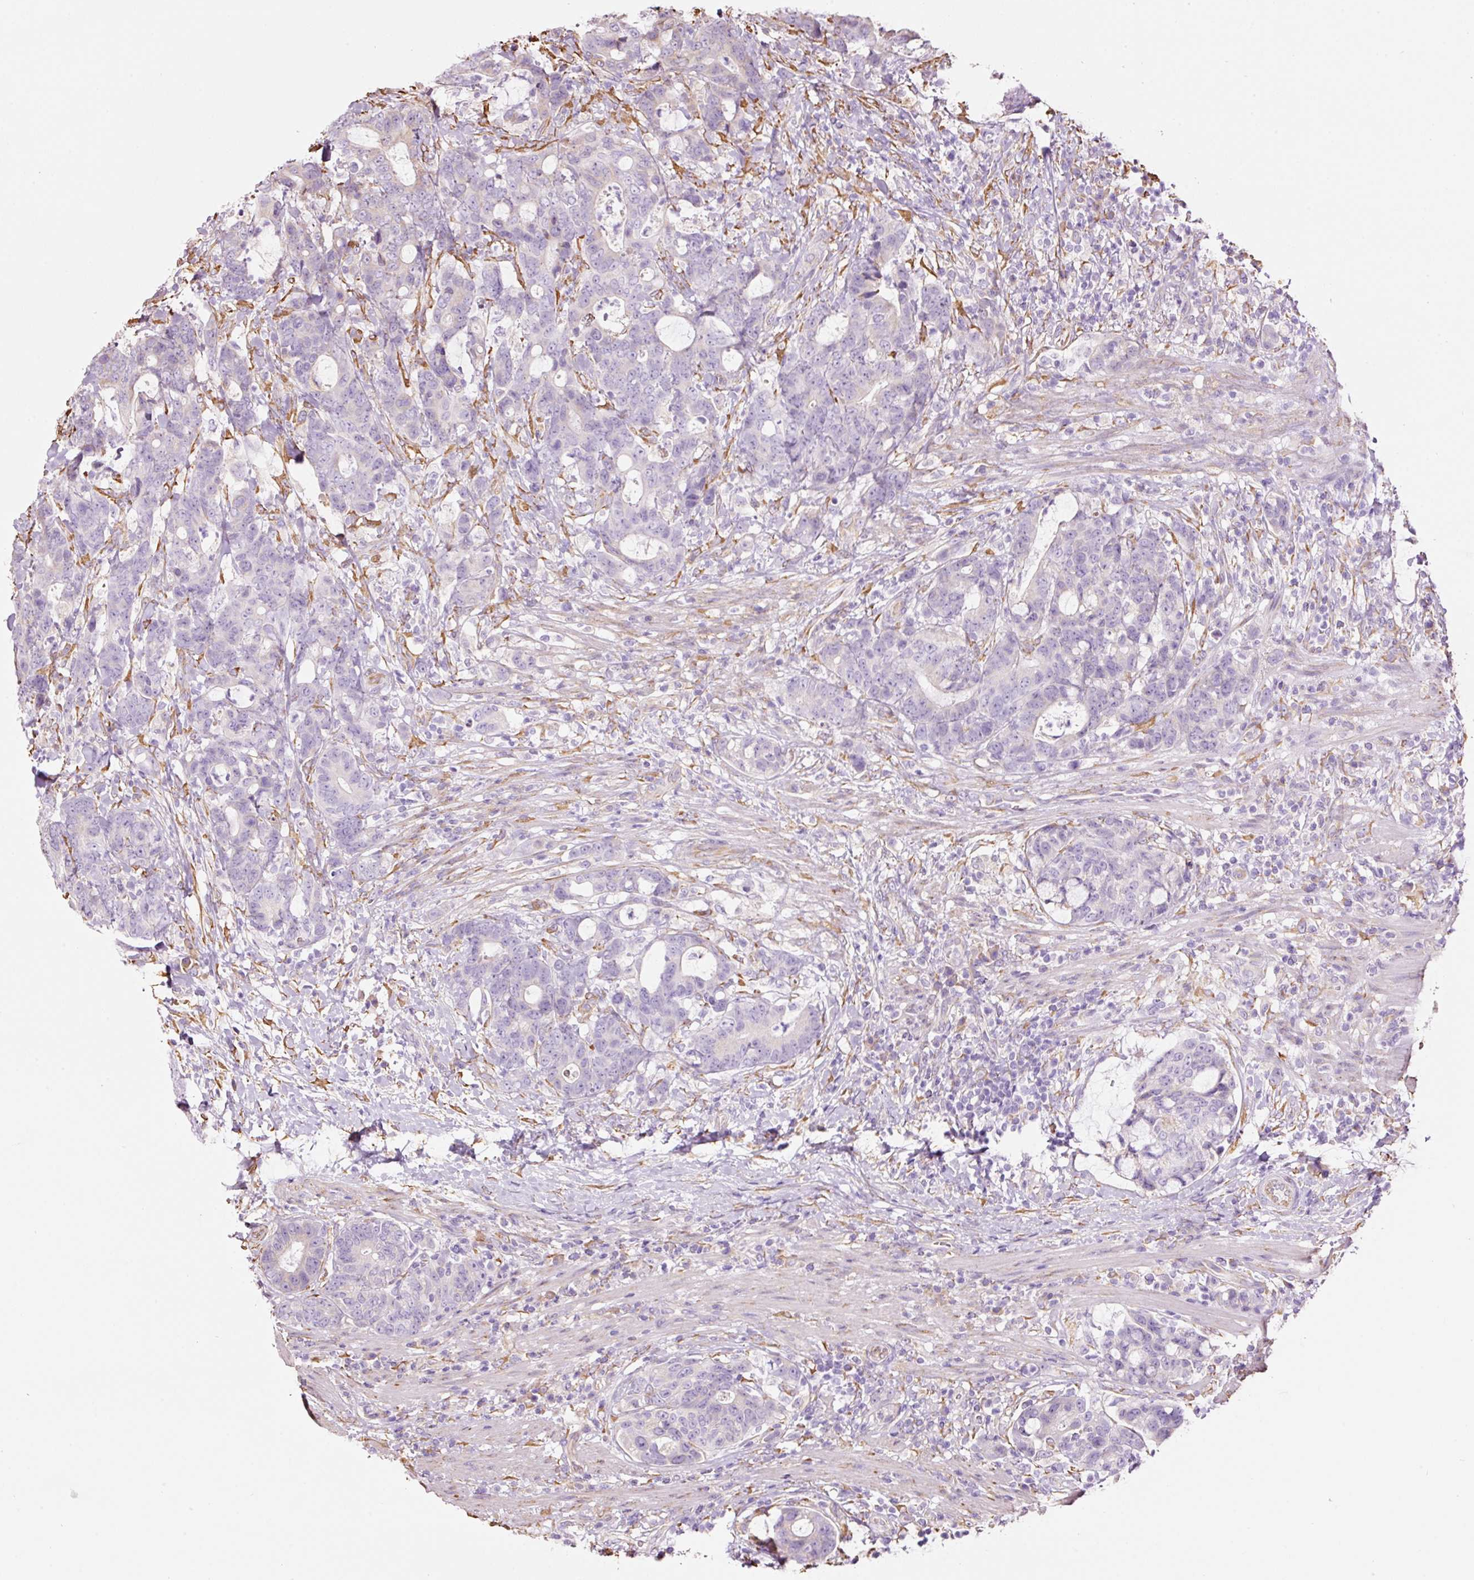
{"staining": {"intensity": "negative", "quantity": "none", "location": "none"}, "tissue": "colorectal cancer", "cell_type": "Tumor cells", "image_type": "cancer", "snomed": [{"axis": "morphology", "description": "Adenocarcinoma, NOS"}, {"axis": "topography", "description": "Colon"}], "caption": "Protein analysis of colorectal cancer shows no significant staining in tumor cells. Nuclei are stained in blue.", "gene": "GCG", "patient": {"sex": "female", "age": 82}}